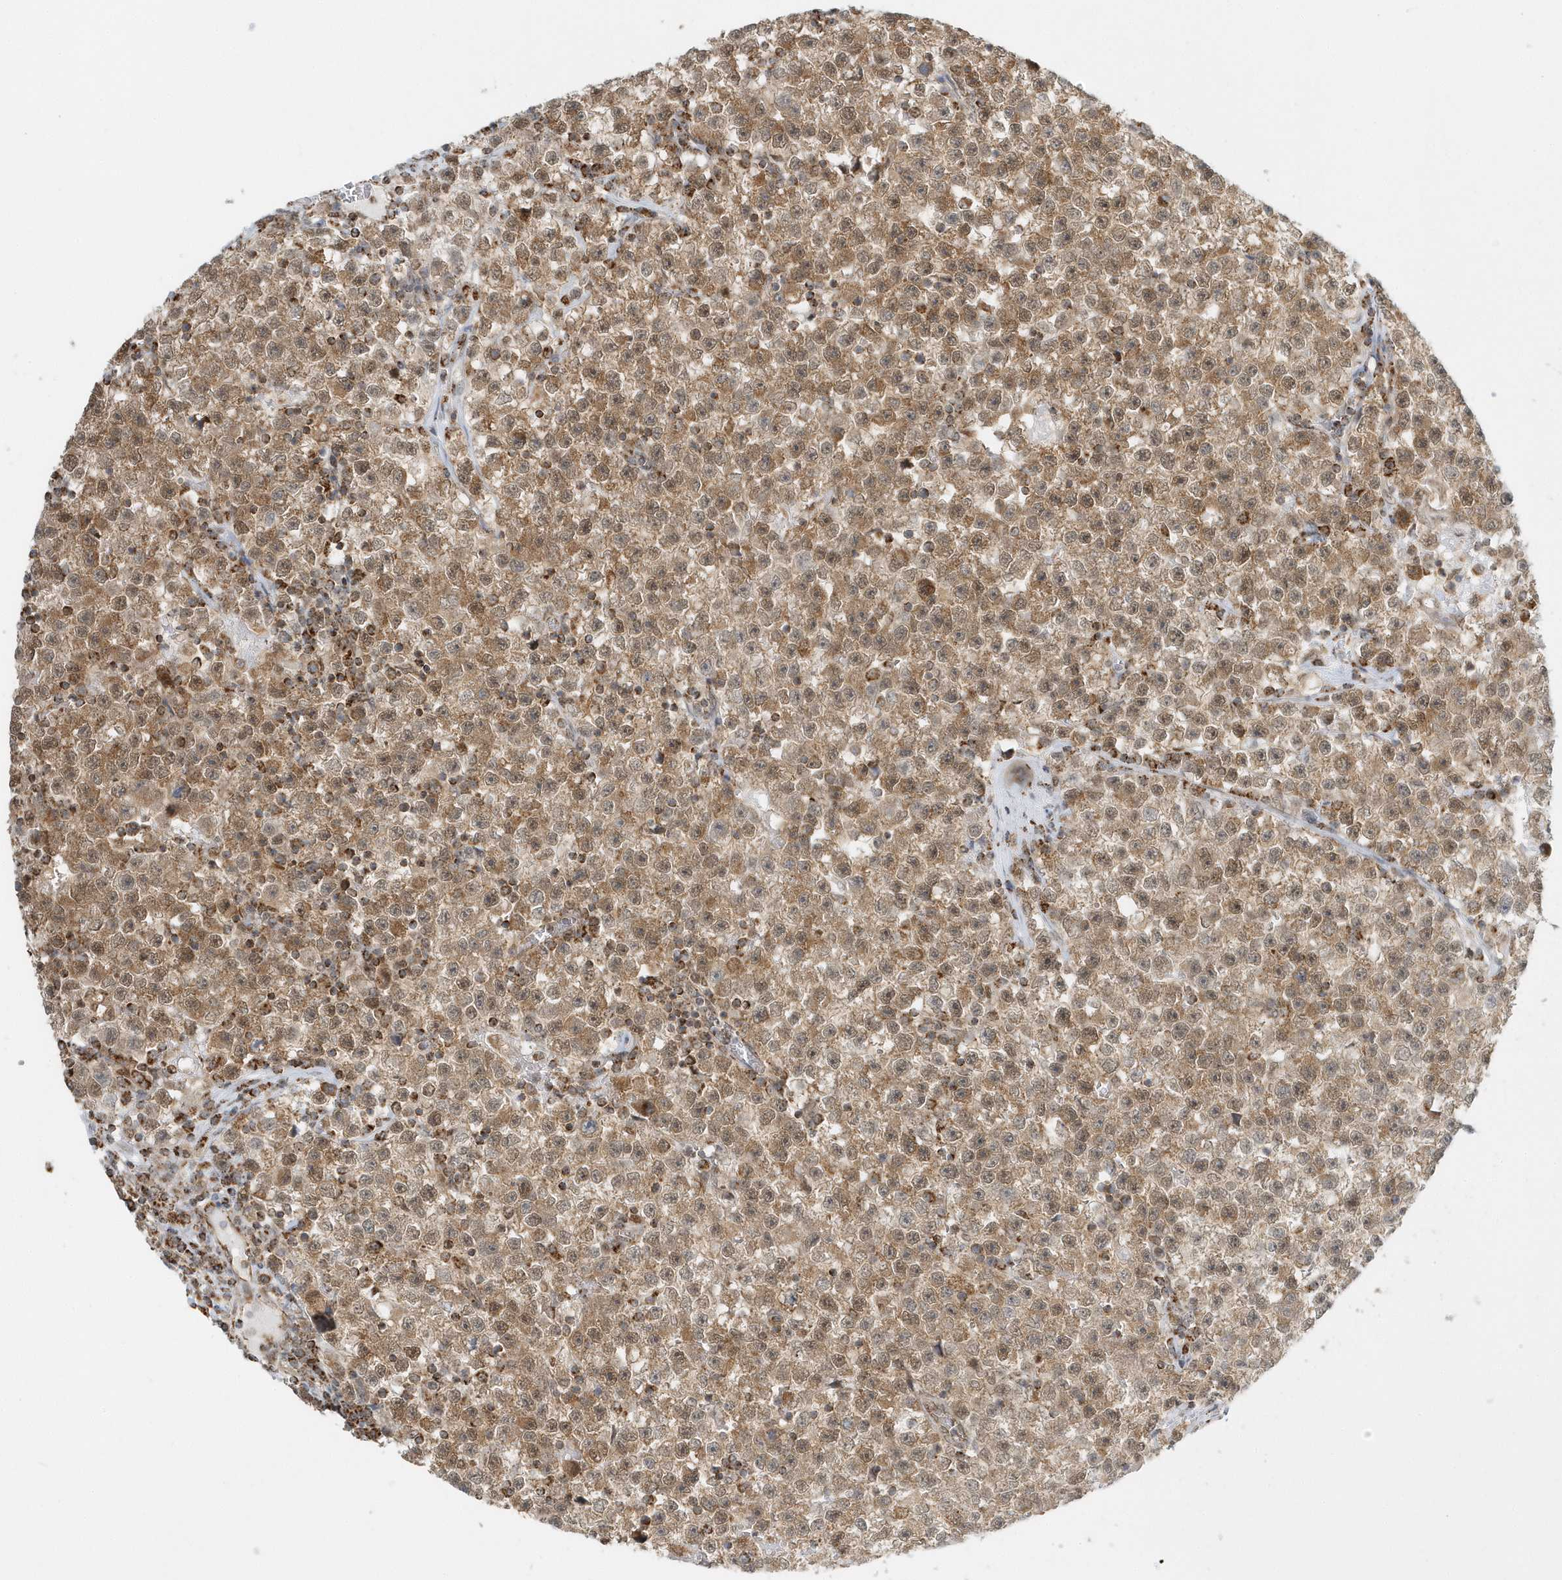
{"staining": {"intensity": "moderate", "quantity": ">75%", "location": "cytoplasmic/membranous,nuclear"}, "tissue": "testis cancer", "cell_type": "Tumor cells", "image_type": "cancer", "snomed": [{"axis": "morphology", "description": "Seminoma, NOS"}, {"axis": "topography", "description": "Testis"}], "caption": "Moderate cytoplasmic/membranous and nuclear expression is appreciated in approximately >75% of tumor cells in testis seminoma.", "gene": "PSMD6", "patient": {"sex": "male", "age": 22}}